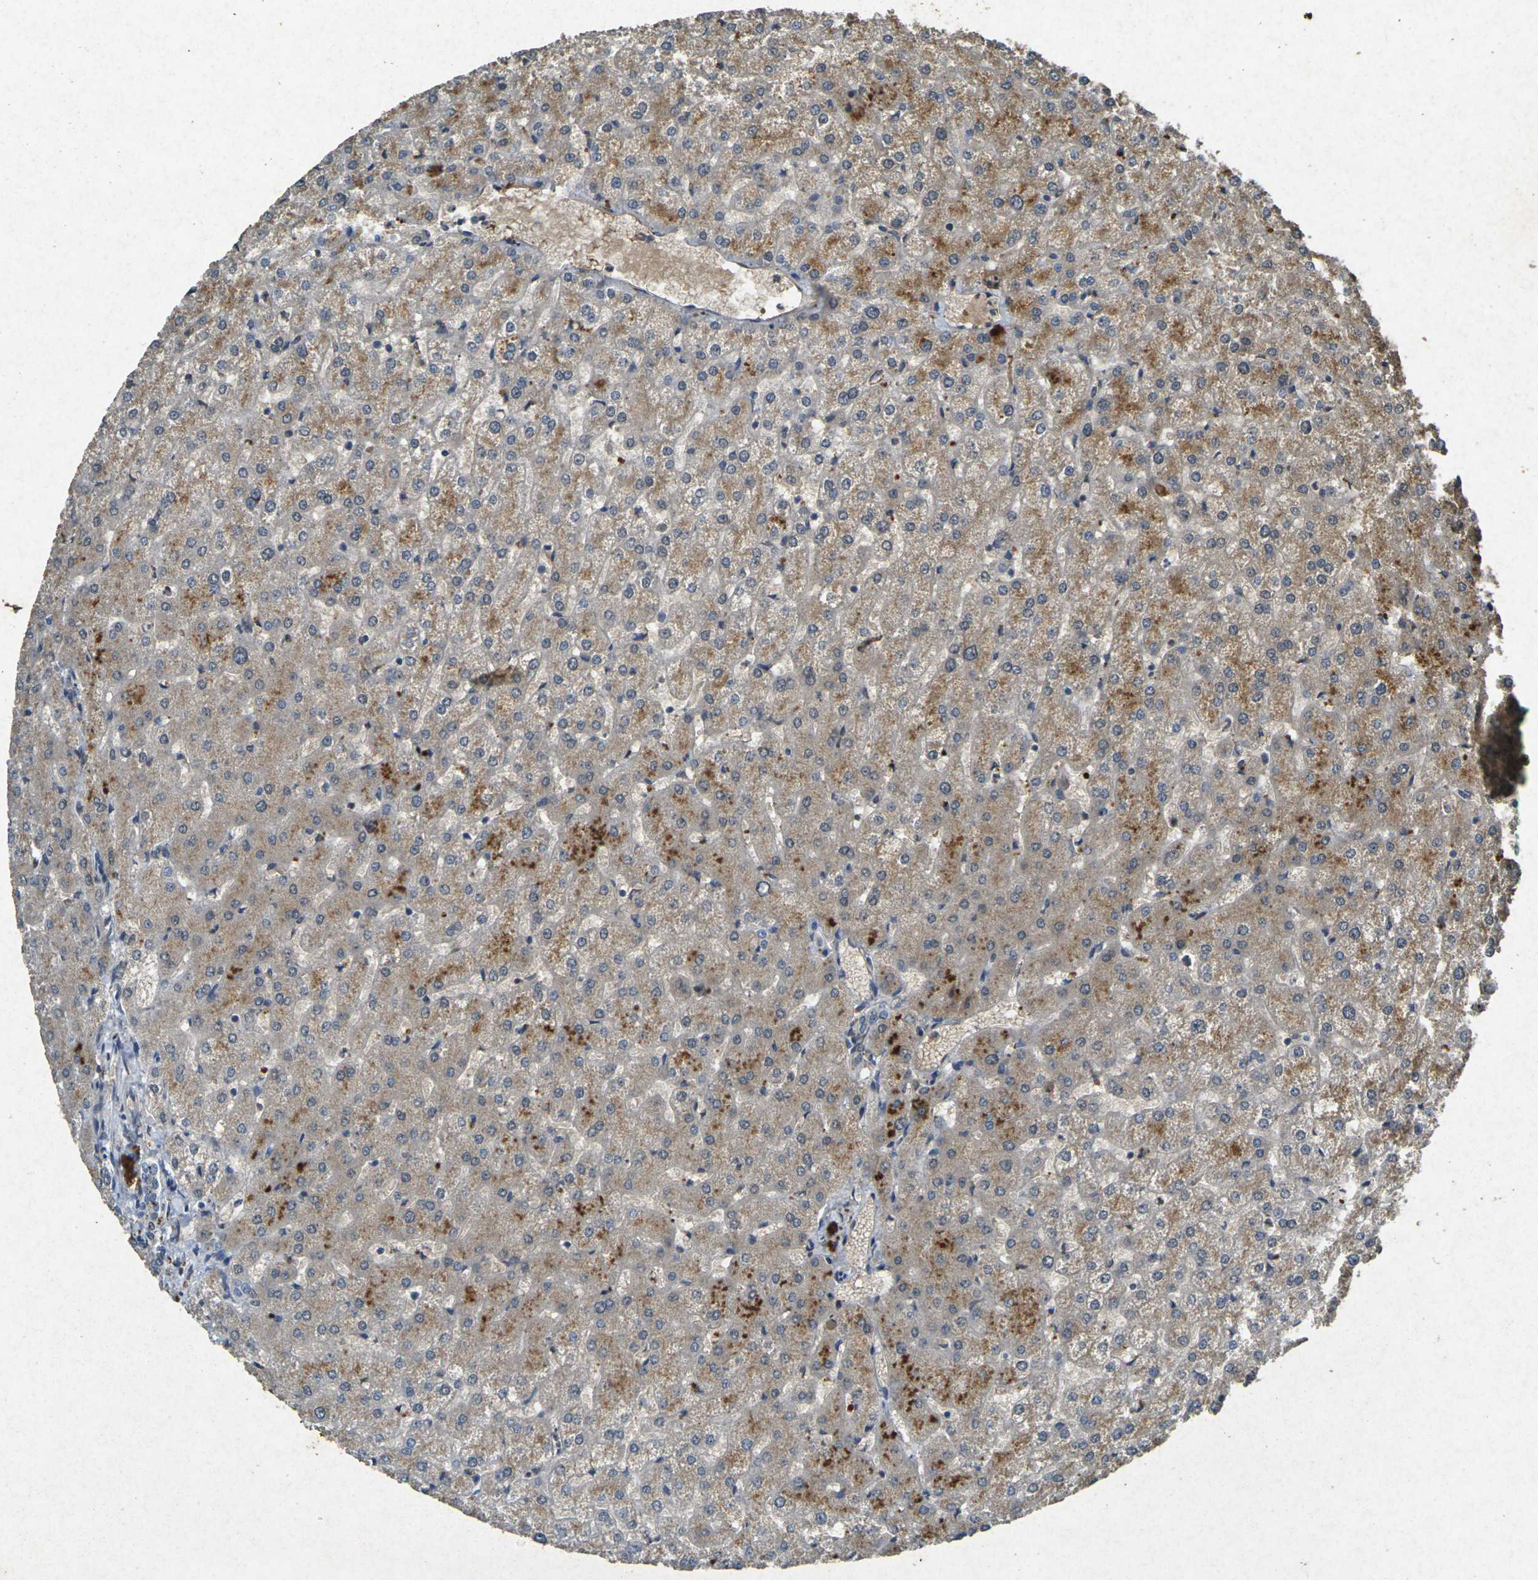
{"staining": {"intensity": "negative", "quantity": "none", "location": "none"}, "tissue": "liver", "cell_type": "Cholangiocytes", "image_type": "normal", "snomed": [{"axis": "morphology", "description": "Normal tissue, NOS"}, {"axis": "topography", "description": "Liver"}], "caption": "A high-resolution histopathology image shows immunohistochemistry (IHC) staining of unremarkable liver, which shows no significant positivity in cholangiocytes.", "gene": "RGMA", "patient": {"sex": "female", "age": 32}}